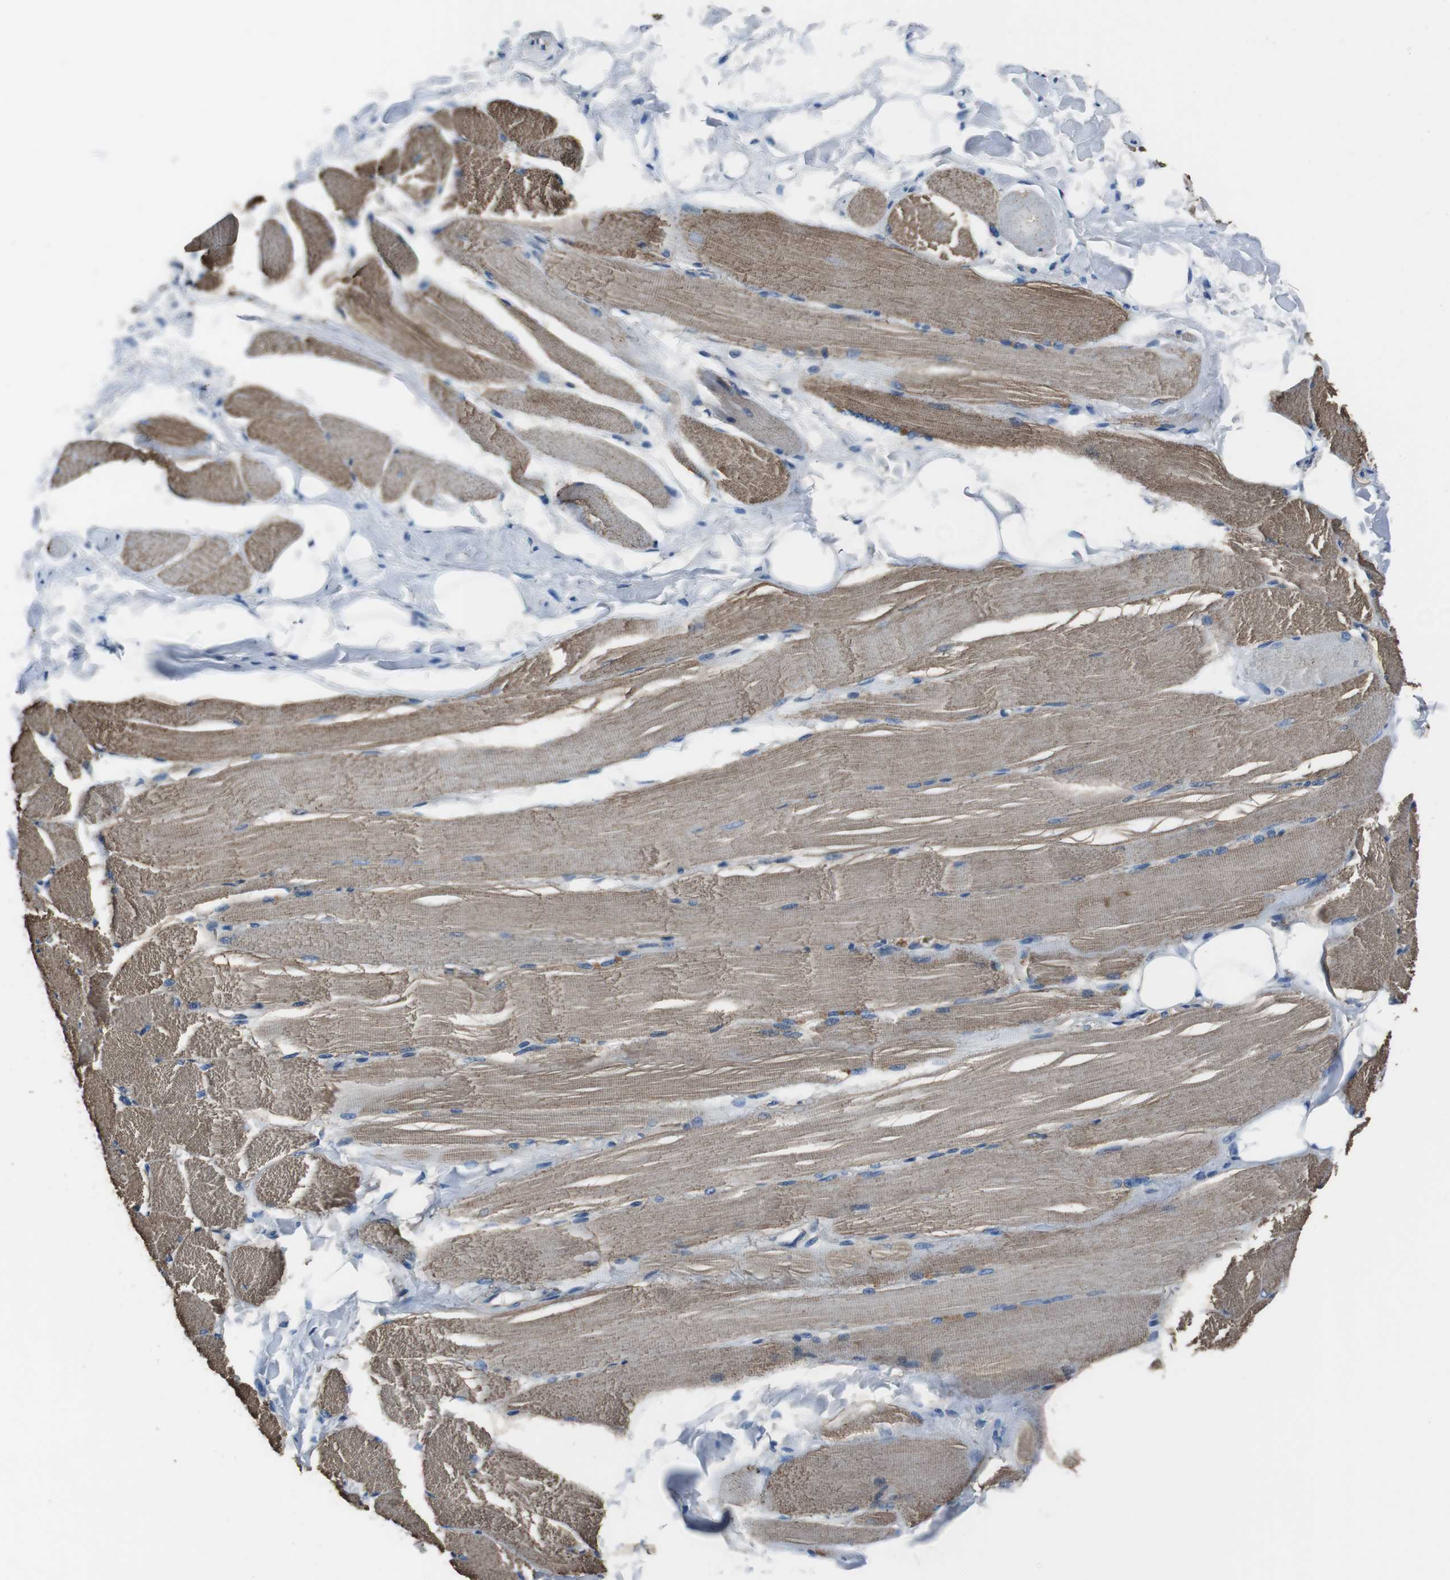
{"staining": {"intensity": "moderate", "quantity": ">75%", "location": "cytoplasmic/membranous"}, "tissue": "skeletal muscle", "cell_type": "Myocytes", "image_type": "normal", "snomed": [{"axis": "morphology", "description": "Normal tissue, NOS"}, {"axis": "topography", "description": "Skeletal muscle"}, {"axis": "topography", "description": "Peripheral nerve tissue"}], "caption": "Protein expression by immunohistochemistry (IHC) reveals moderate cytoplasmic/membranous expression in approximately >75% of myocytes in unremarkable skeletal muscle. (DAB = brown stain, brightfield microscopy at high magnification).", "gene": "CASQ1", "patient": {"sex": "female", "age": 84}}